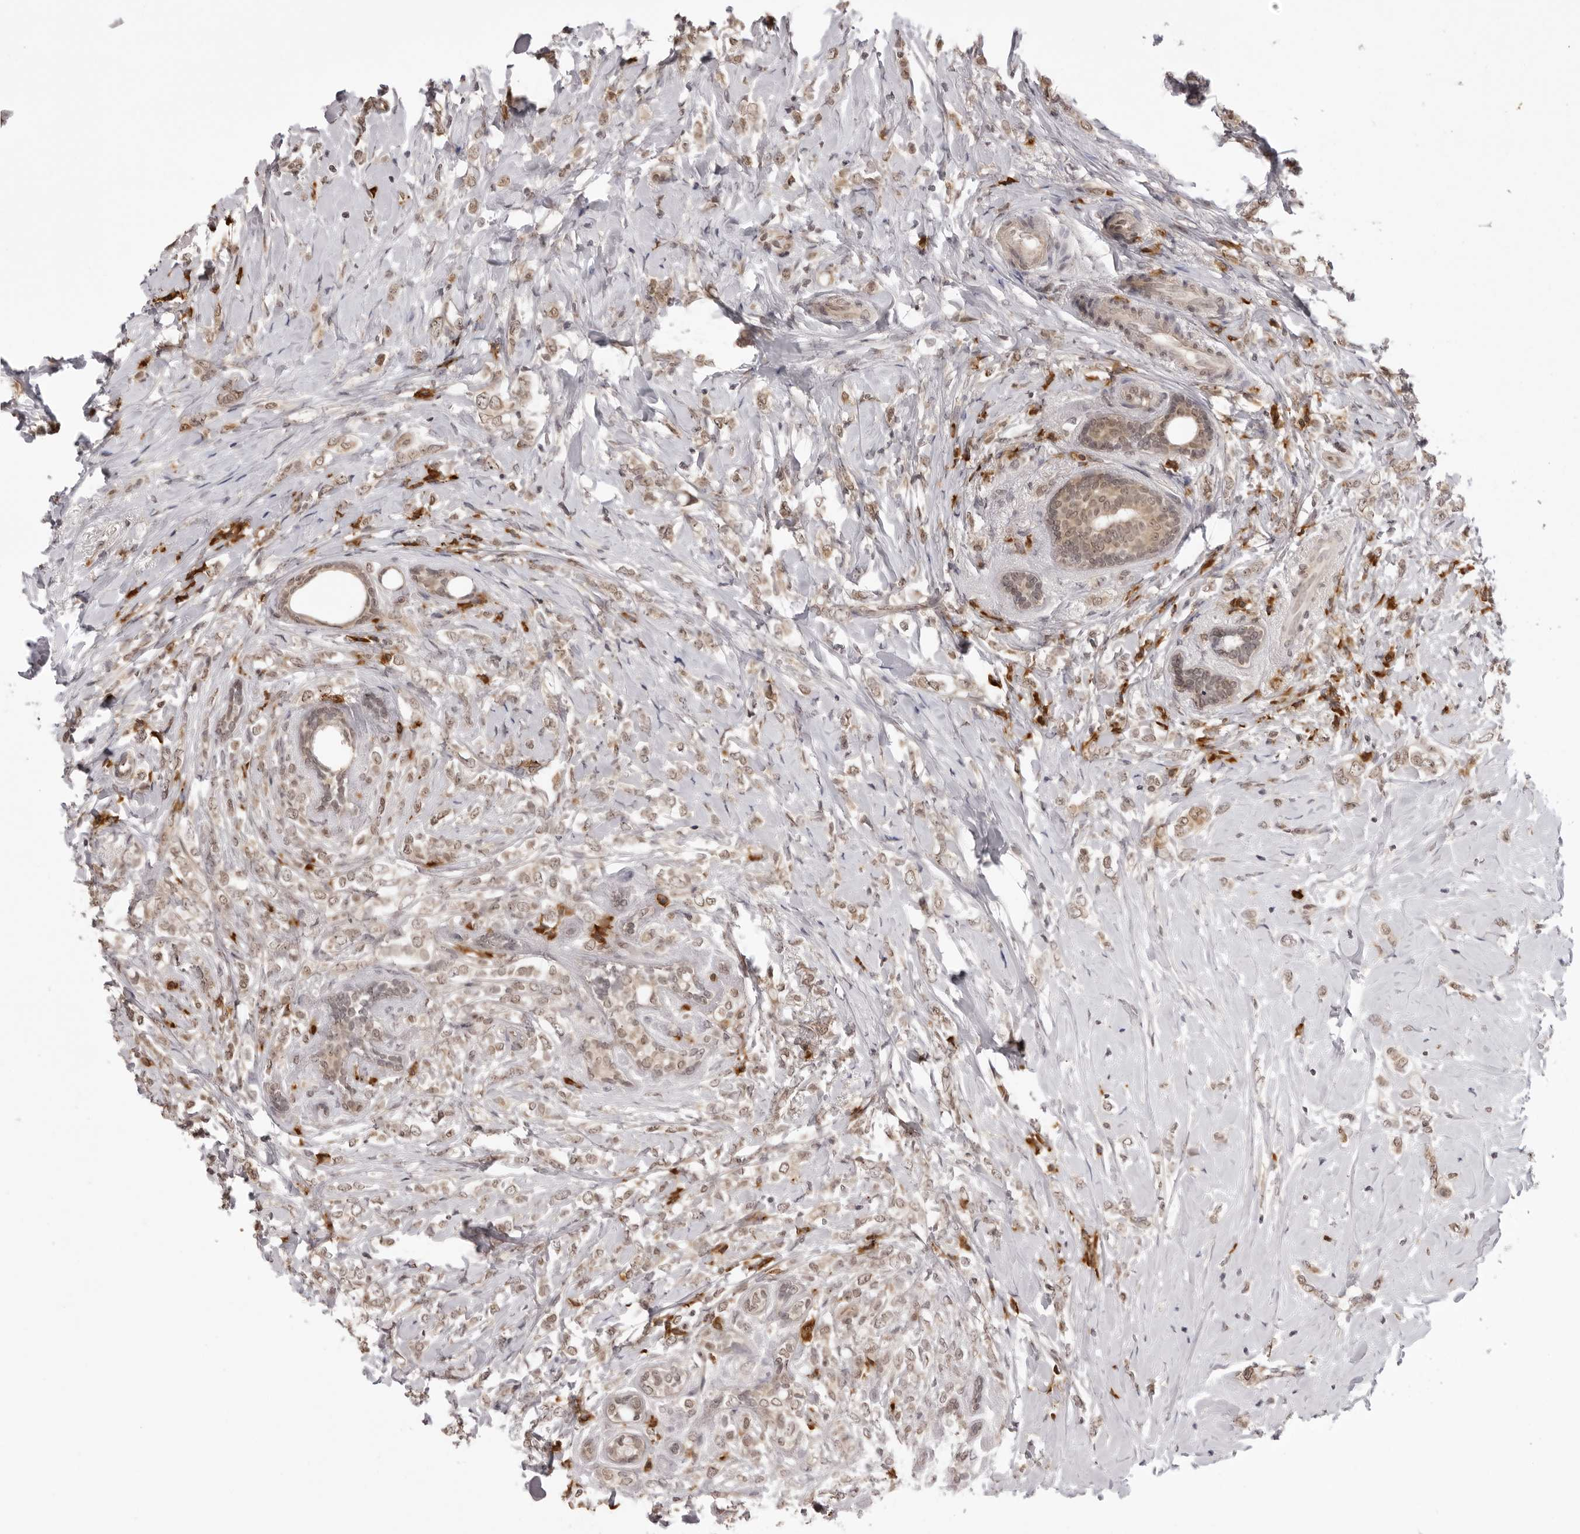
{"staining": {"intensity": "weak", "quantity": "25%-75%", "location": "cytoplasmic/membranous,nuclear"}, "tissue": "breast cancer", "cell_type": "Tumor cells", "image_type": "cancer", "snomed": [{"axis": "morphology", "description": "Normal tissue, NOS"}, {"axis": "morphology", "description": "Lobular carcinoma"}, {"axis": "topography", "description": "Breast"}], "caption": "An image showing weak cytoplasmic/membranous and nuclear expression in about 25%-75% of tumor cells in lobular carcinoma (breast), as visualized by brown immunohistochemical staining.", "gene": "ZC3H11A", "patient": {"sex": "female", "age": 47}}